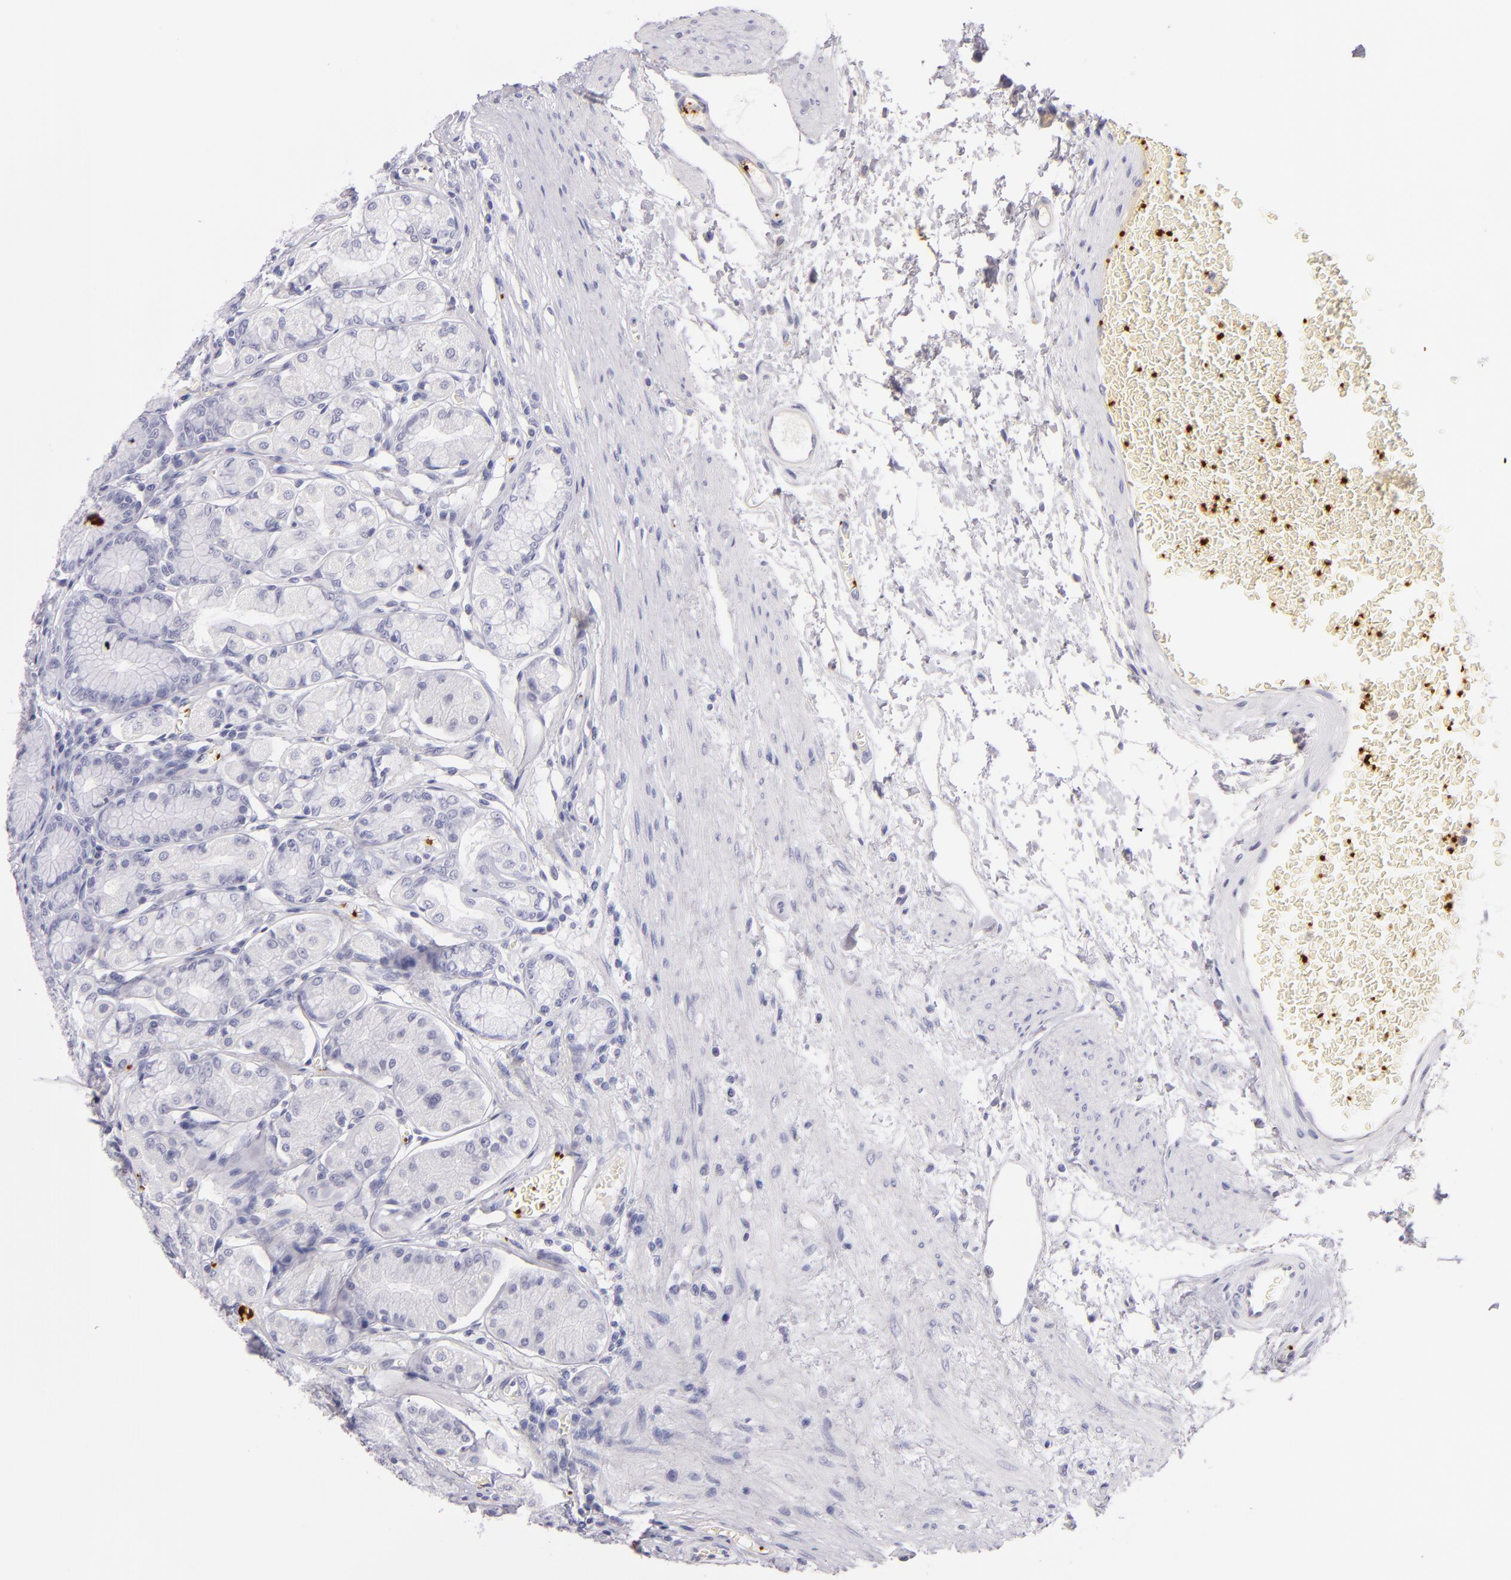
{"staining": {"intensity": "negative", "quantity": "none", "location": "none"}, "tissue": "stomach", "cell_type": "Glandular cells", "image_type": "normal", "snomed": [{"axis": "morphology", "description": "Normal tissue, NOS"}, {"axis": "topography", "description": "Stomach"}, {"axis": "topography", "description": "Stomach, lower"}], "caption": "Glandular cells show no significant protein positivity in benign stomach. (Immunohistochemistry, brightfield microscopy, high magnification).", "gene": "GP1BA", "patient": {"sex": "male", "age": 76}}